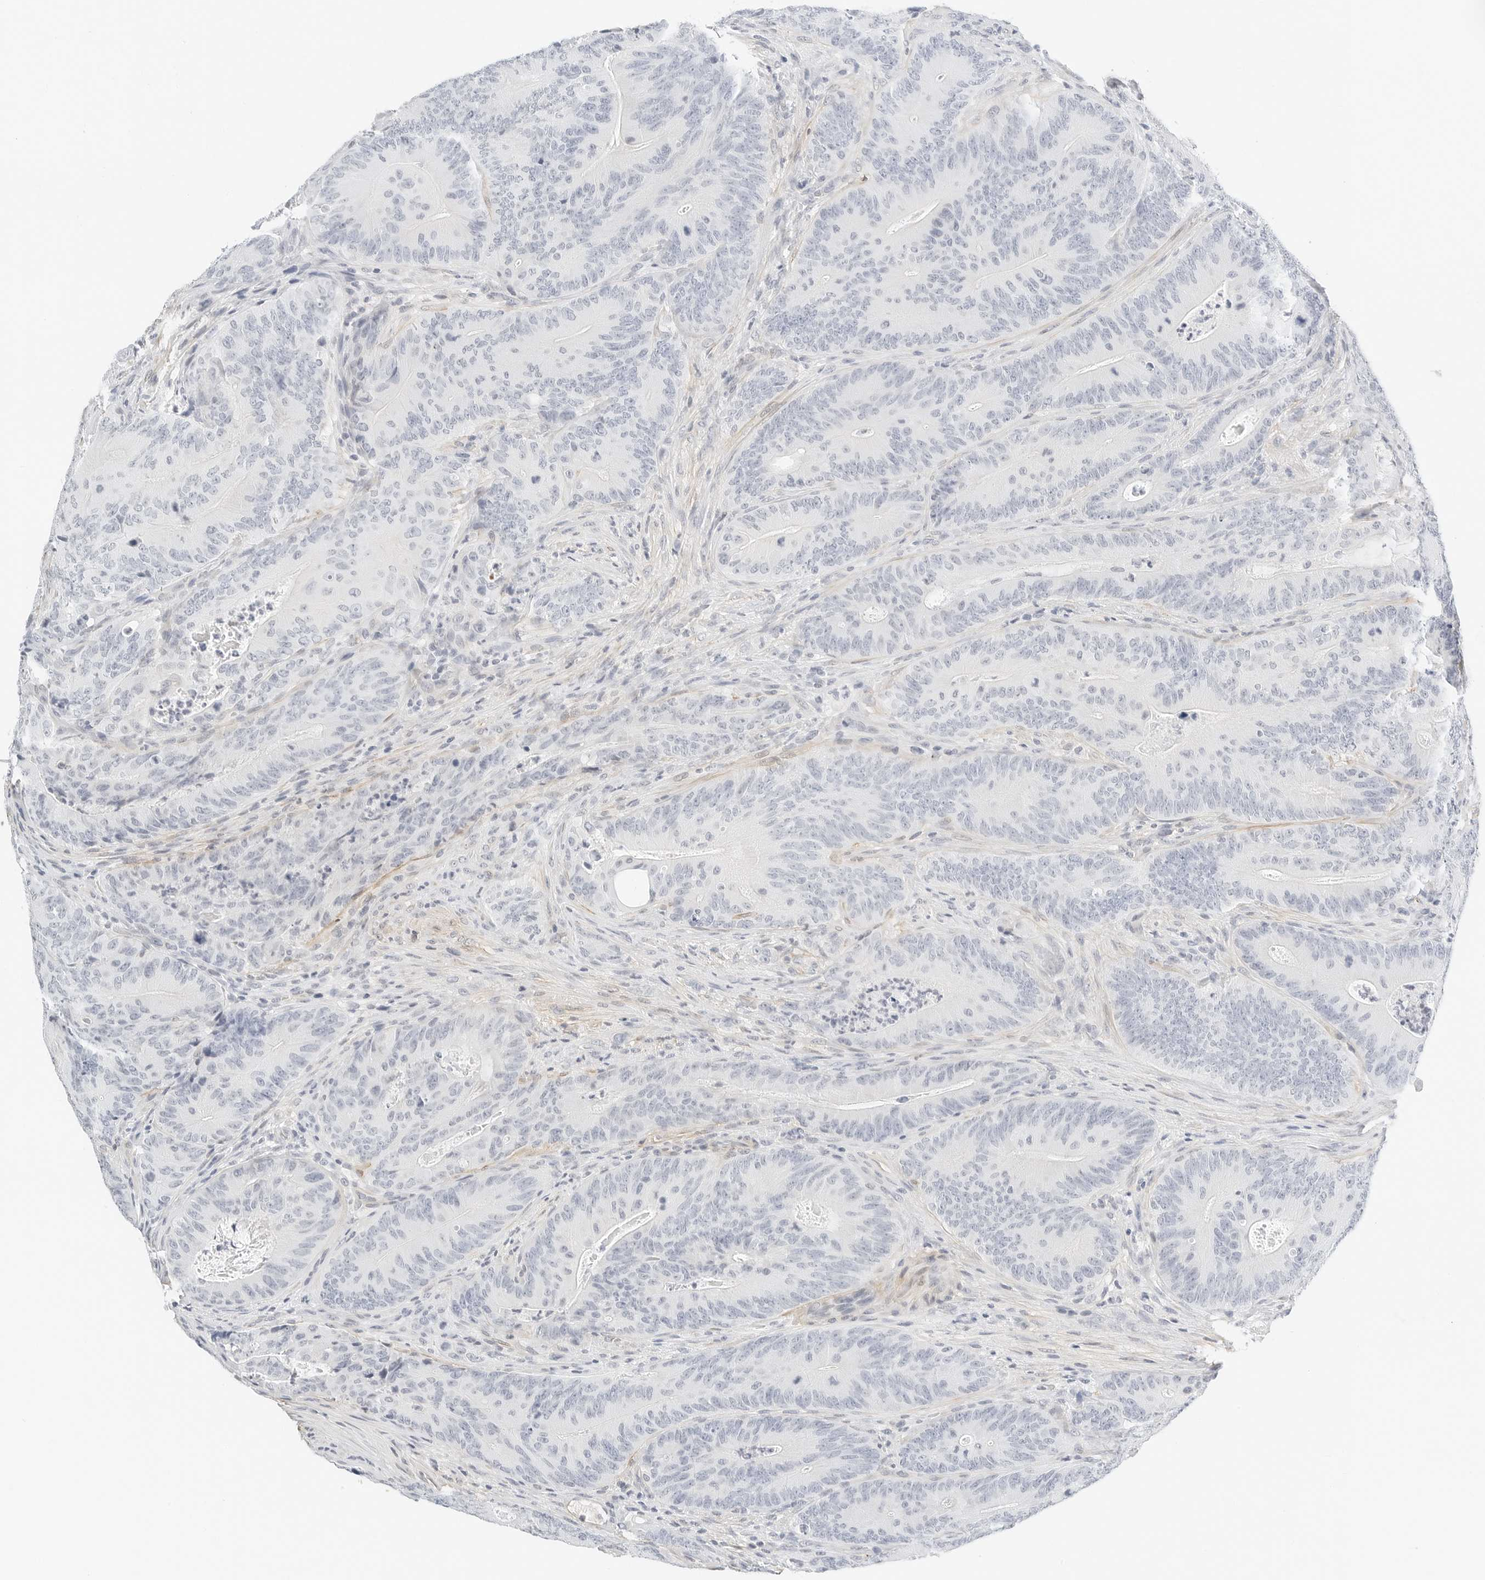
{"staining": {"intensity": "negative", "quantity": "none", "location": "none"}, "tissue": "colorectal cancer", "cell_type": "Tumor cells", "image_type": "cancer", "snomed": [{"axis": "morphology", "description": "Normal tissue, NOS"}, {"axis": "topography", "description": "Colon"}], "caption": "Tumor cells show no significant protein positivity in colorectal cancer.", "gene": "PKDCC", "patient": {"sex": "female", "age": 82}}